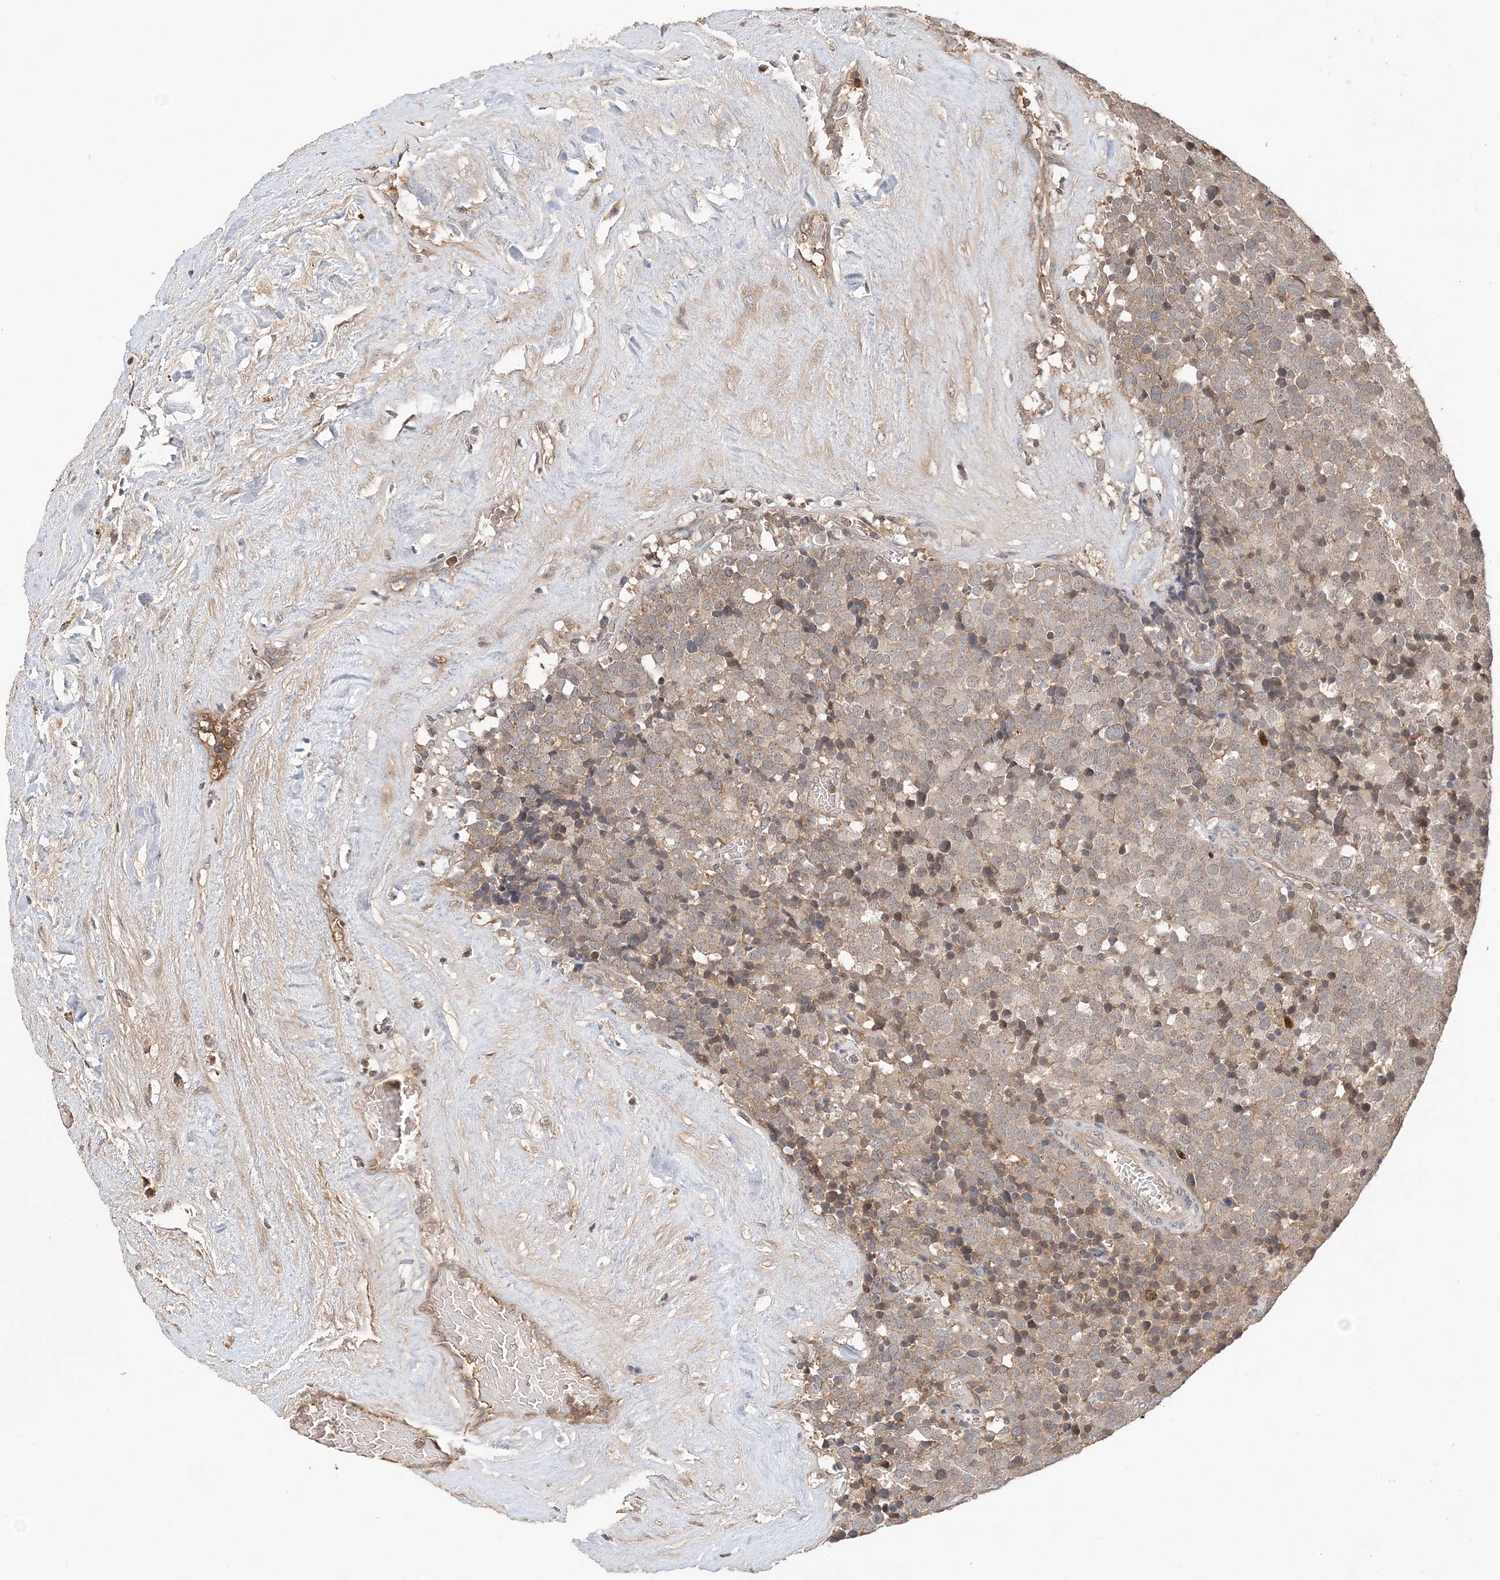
{"staining": {"intensity": "weak", "quantity": ">75%", "location": "cytoplasmic/membranous"}, "tissue": "testis cancer", "cell_type": "Tumor cells", "image_type": "cancer", "snomed": [{"axis": "morphology", "description": "Seminoma, NOS"}, {"axis": "topography", "description": "Testis"}], "caption": "Brown immunohistochemical staining in testis cancer (seminoma) reveals weak cytoplasmic/membranous positivity in approximately >75% of tumor cells.", "gene": "SYCP3", "patient": {"sex": "male", "age": 71}}